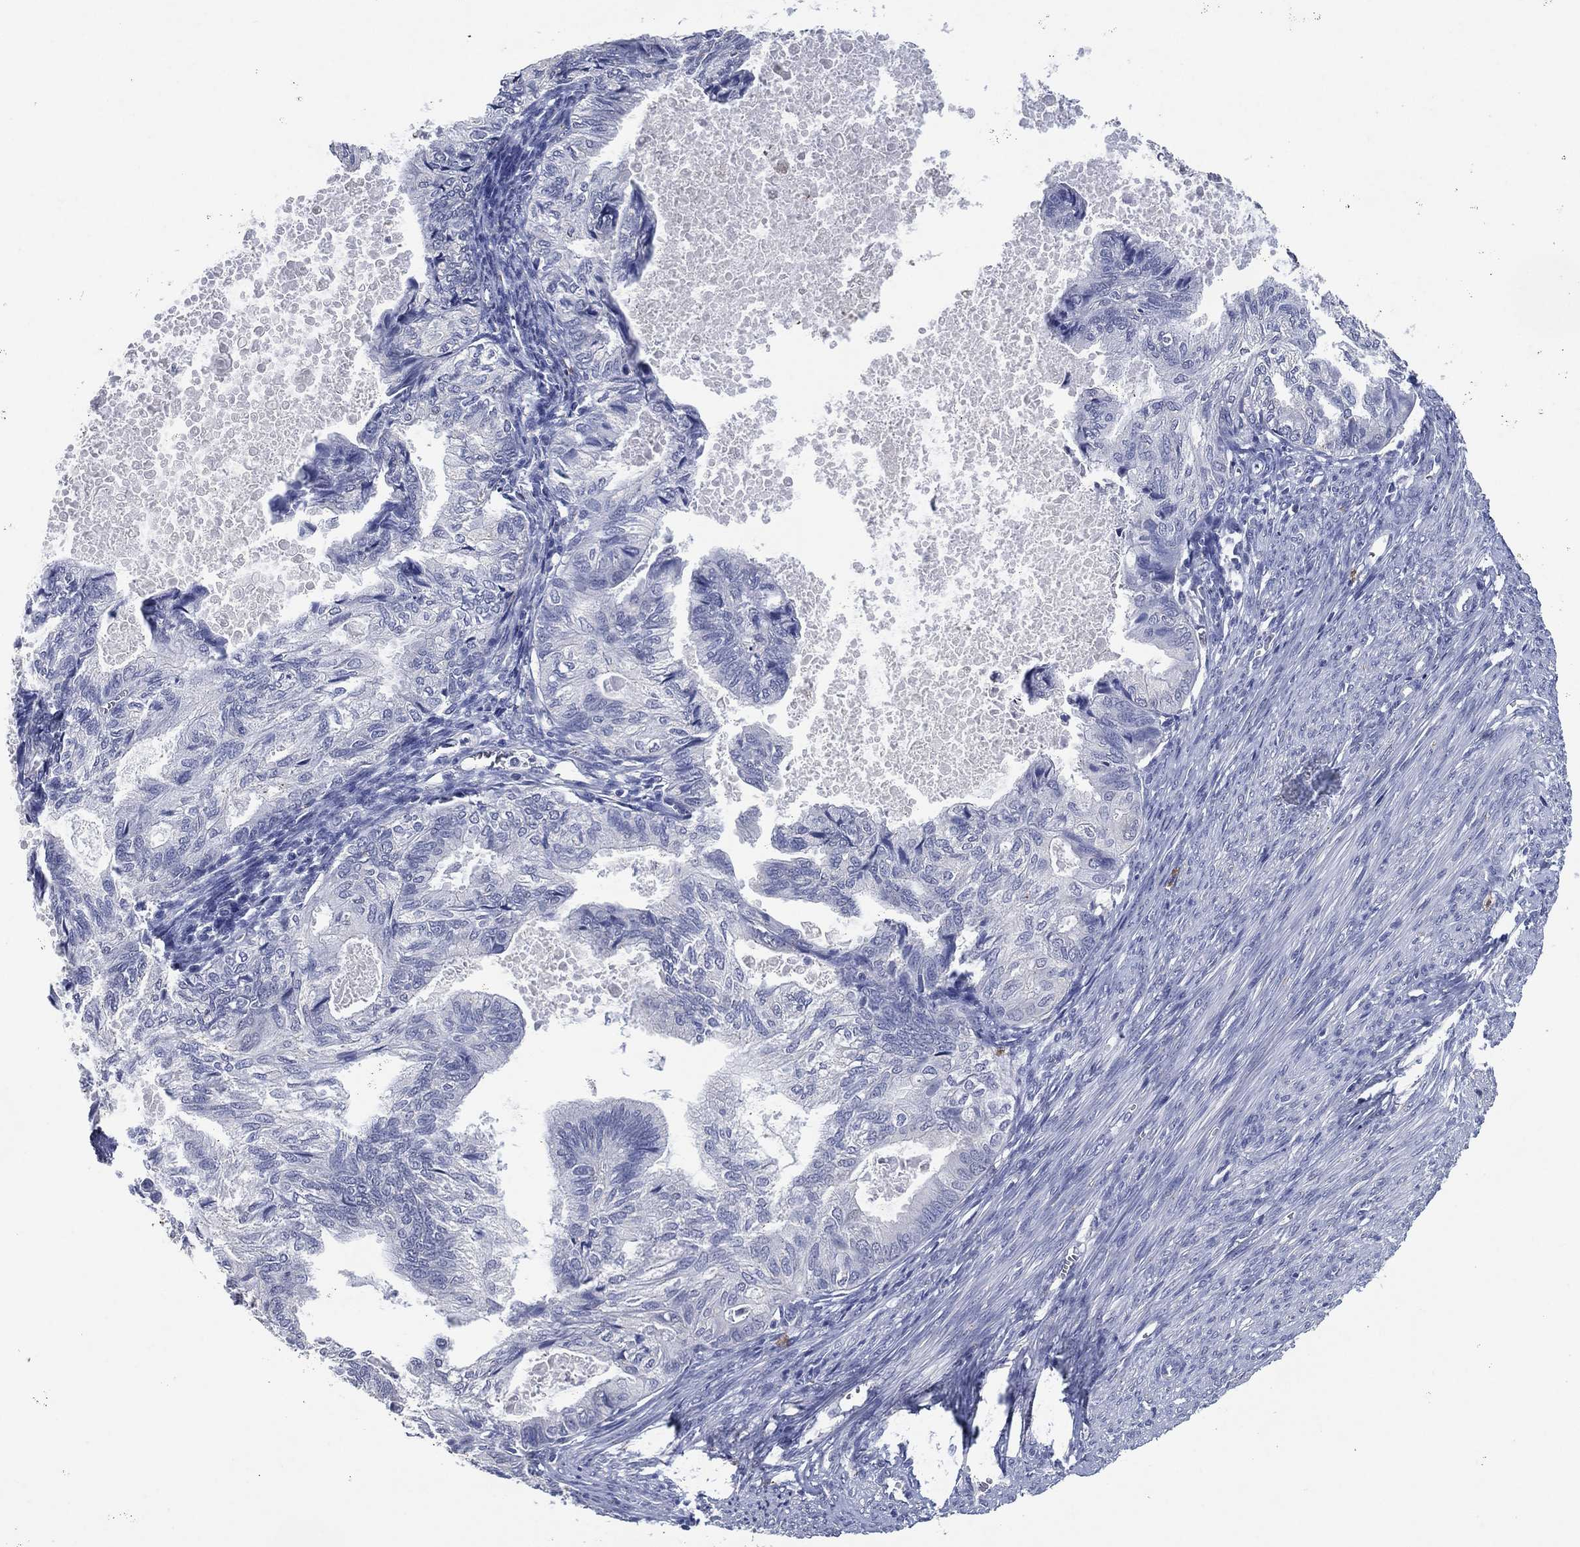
{"staining": {"intensity": "negative", "quantity": "none", "location": "none"}, "tissue": "endometrial cancer", "cell_type": "Tumor cells", "image_type": "cancer", "snomed": [{"axis": "morphology", "description": "Adenocarcinoma, NOS"}, {"axis": "topography", "description": "Endometrium"}], "caption": "High magnification brightfield microscopy of endometrial cancer (adenocarcinoma) stained with DAB (3,3'-diaminobenzidine) (brown) and counterstained with hematoxylin (blue): tumor cells show no significant expression.", "gene": "FSCN2", "patient": {"sex": "female", "age": 86}}